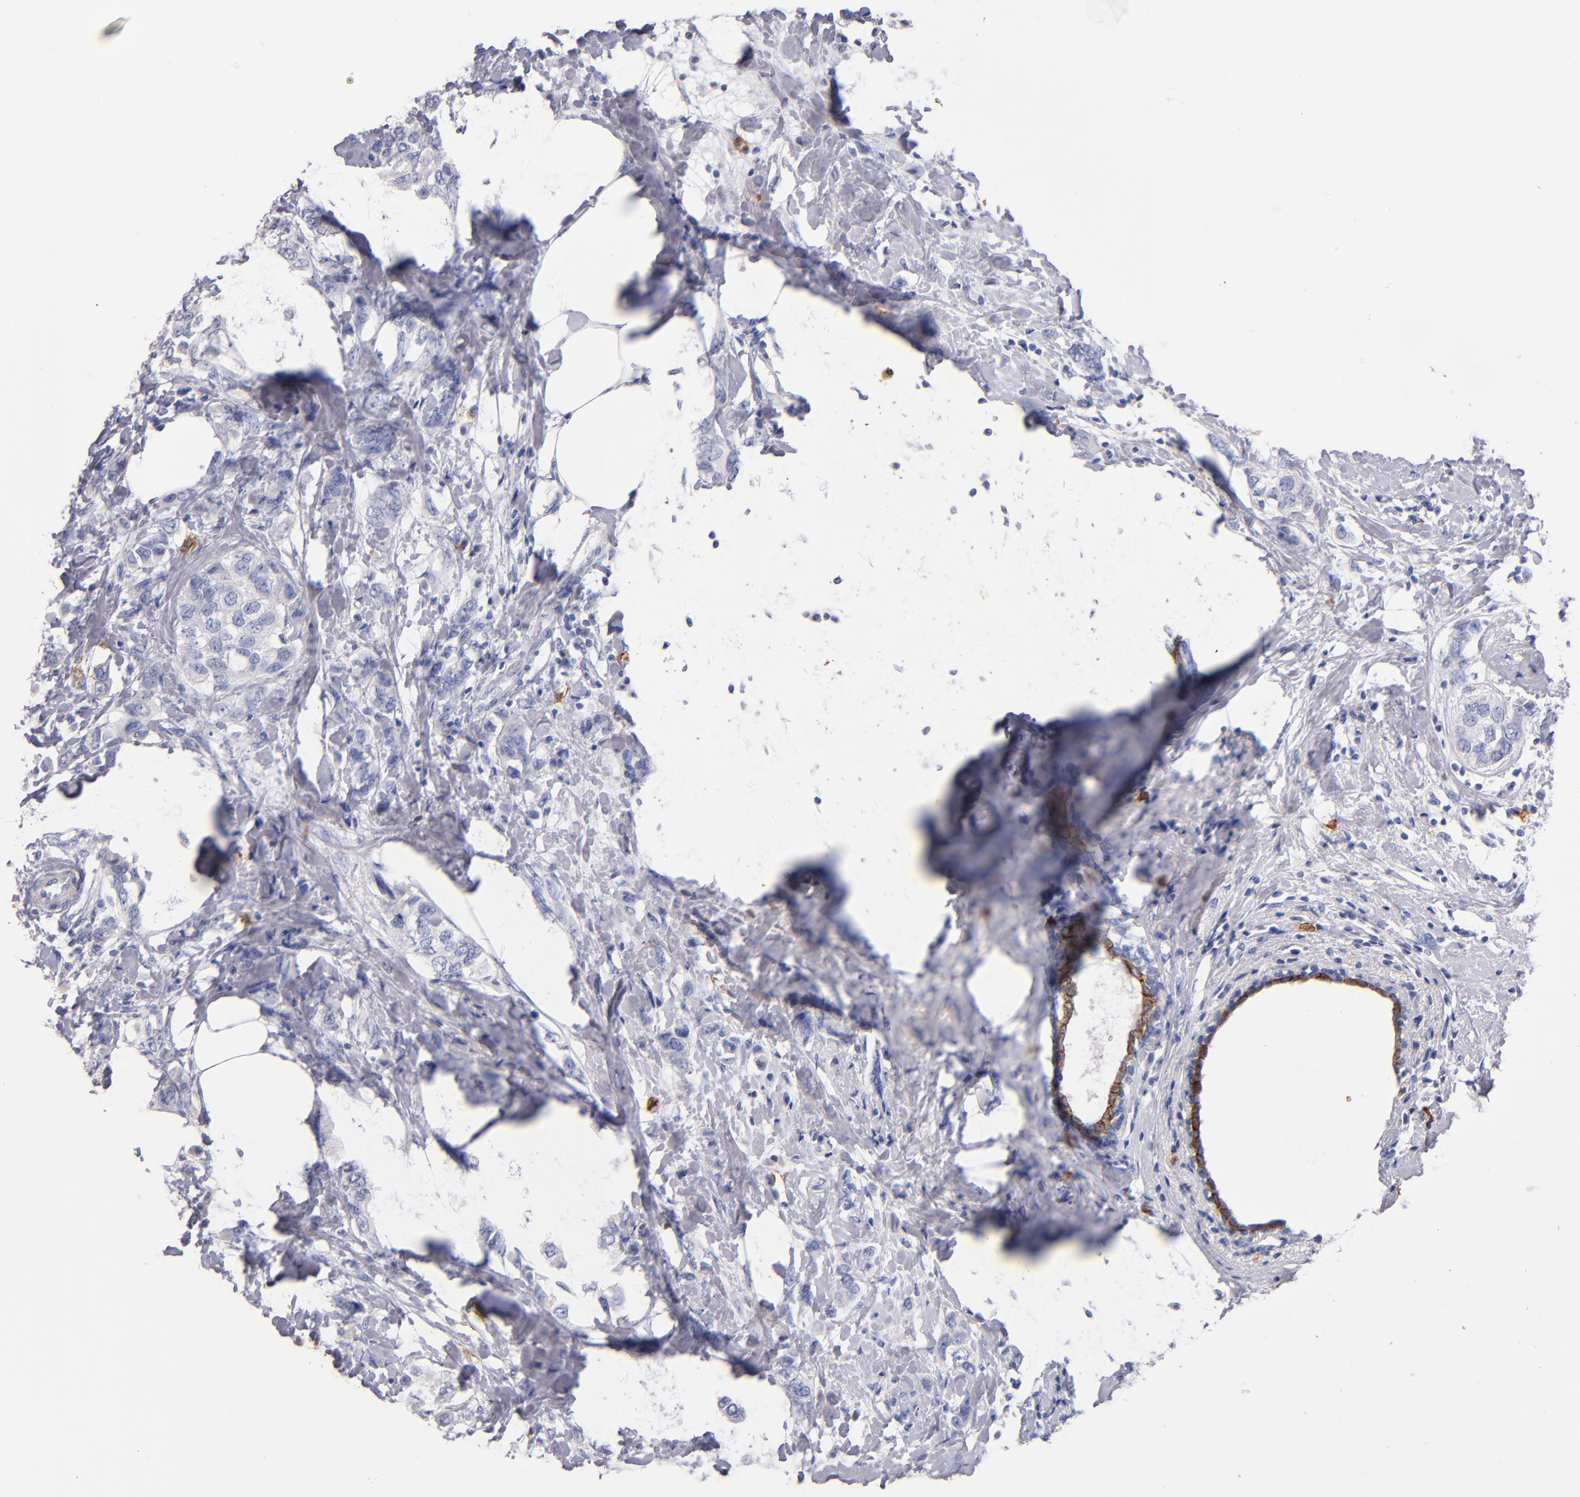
{"staining": {"intensity": "negative", "quantity": "none", "location": "none"}, "tissue": "breast cancer", "cell_type": "Tumor cells", "image_type": "cancer", "snomed": [{"axis": "morphology", "description": "Normal tissue, NOS"}, {"axis": "morphology", "description": "Duct carcinoma"}, {"axis": "topography", "description": "Breast"}], "caption": "Tumor cells show no significant protein expression in invasive ductal carcinoma (breast). (Stains: DAB immunohistochemistry with hematoxylin counter stain, Microscopy: brightfield microscopy at high magnification).", "gene": "KIT", "patient": {"sex": "female", "age": 50}}